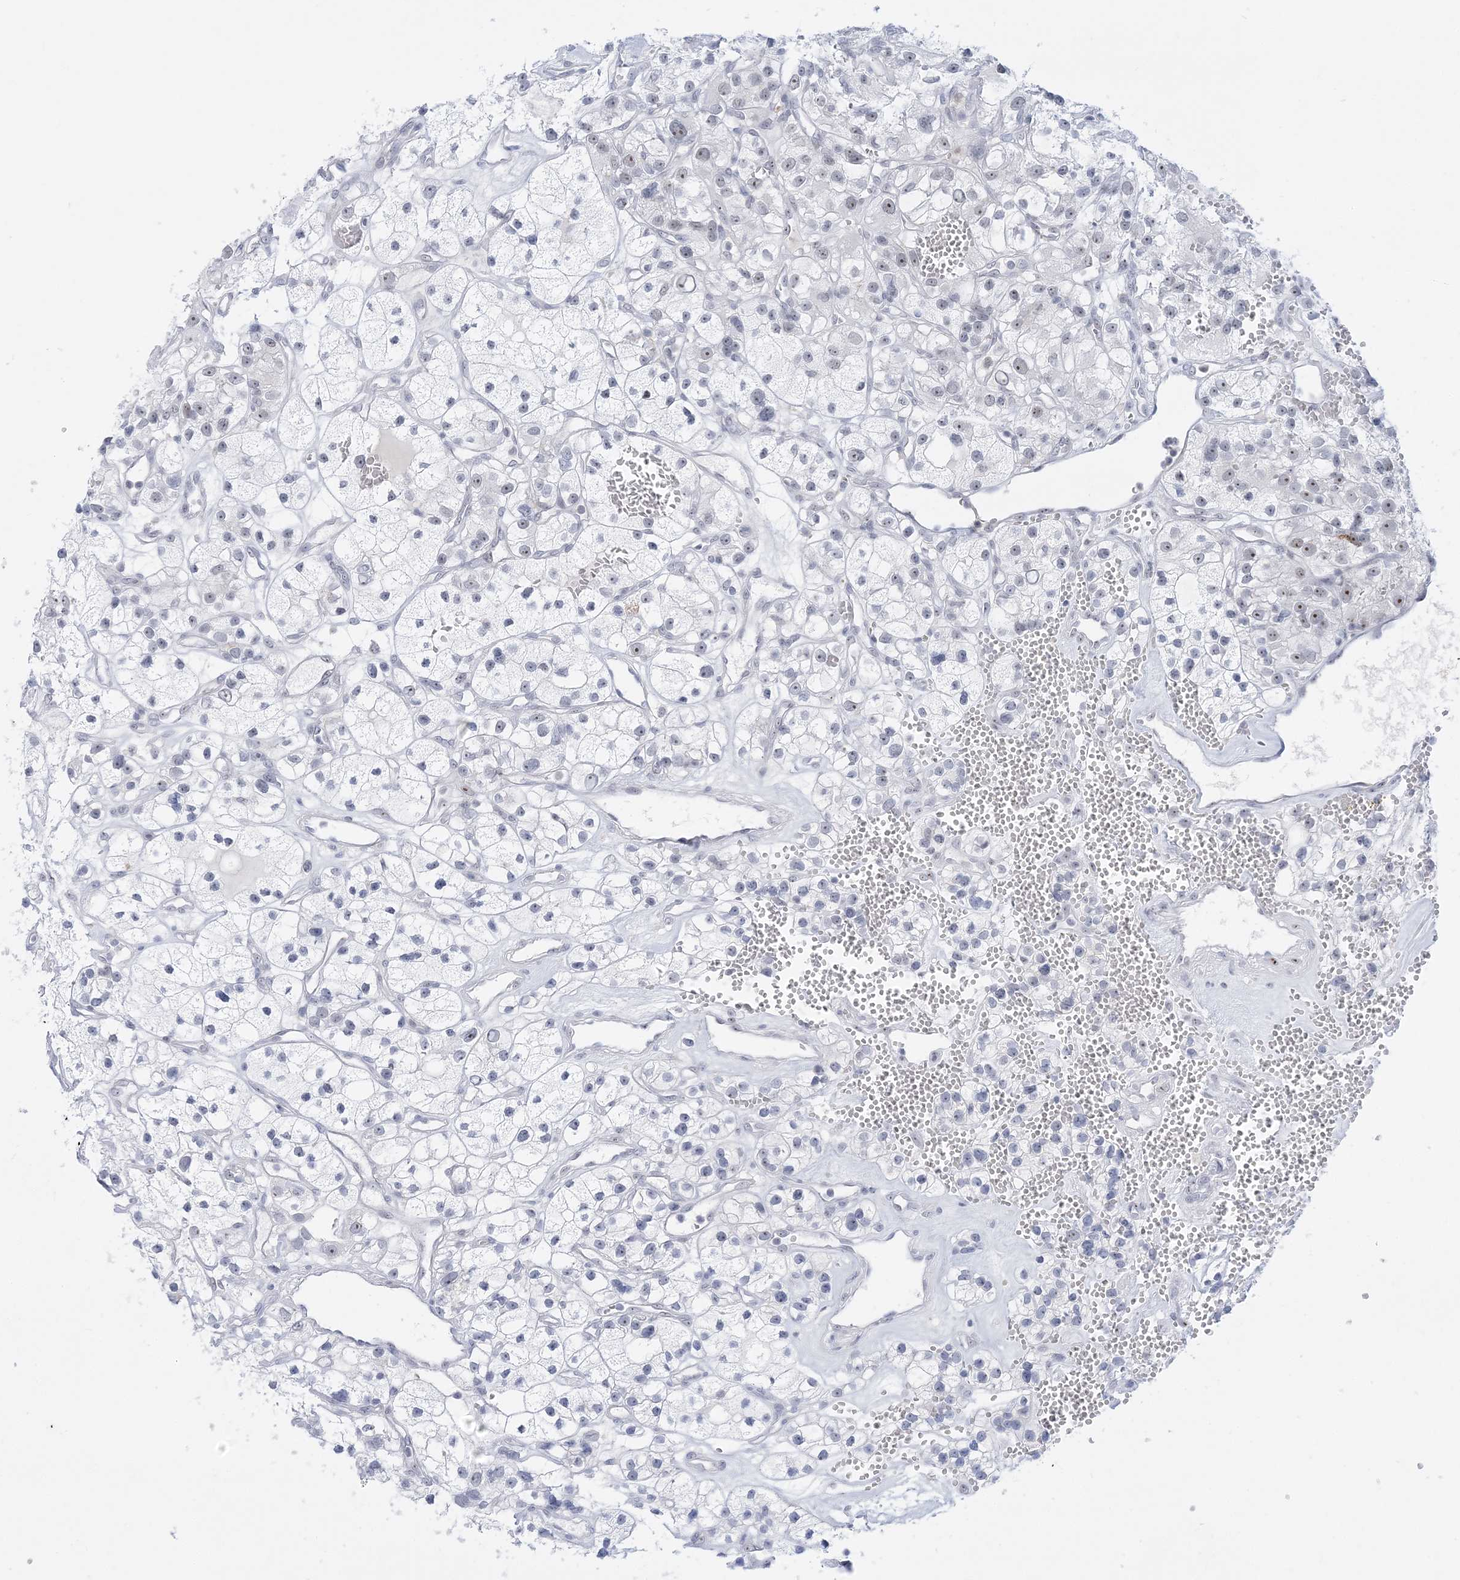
{"staining": {"intensity": "negative", "quantity": "none", "location": "none"}, "tissue": "renal cancer", "cell_type": "Tumor cells", "image_type": "cancer", "snomed": [{"axis": "morphology", "description": "Adenocarcinoma, NOS"}, {"axis": "topography", "description": "Kidney"}], "caption": "Immunohistochemistry (IHC) photomicrograph of neoplastic tissue: renal cancer stained with DAB (3,3'-diaminobenzidine) reveals no significant protein staining in tumor cells.", "gene": "DDX21", "patient": {"sex": "female", "age": 57}}